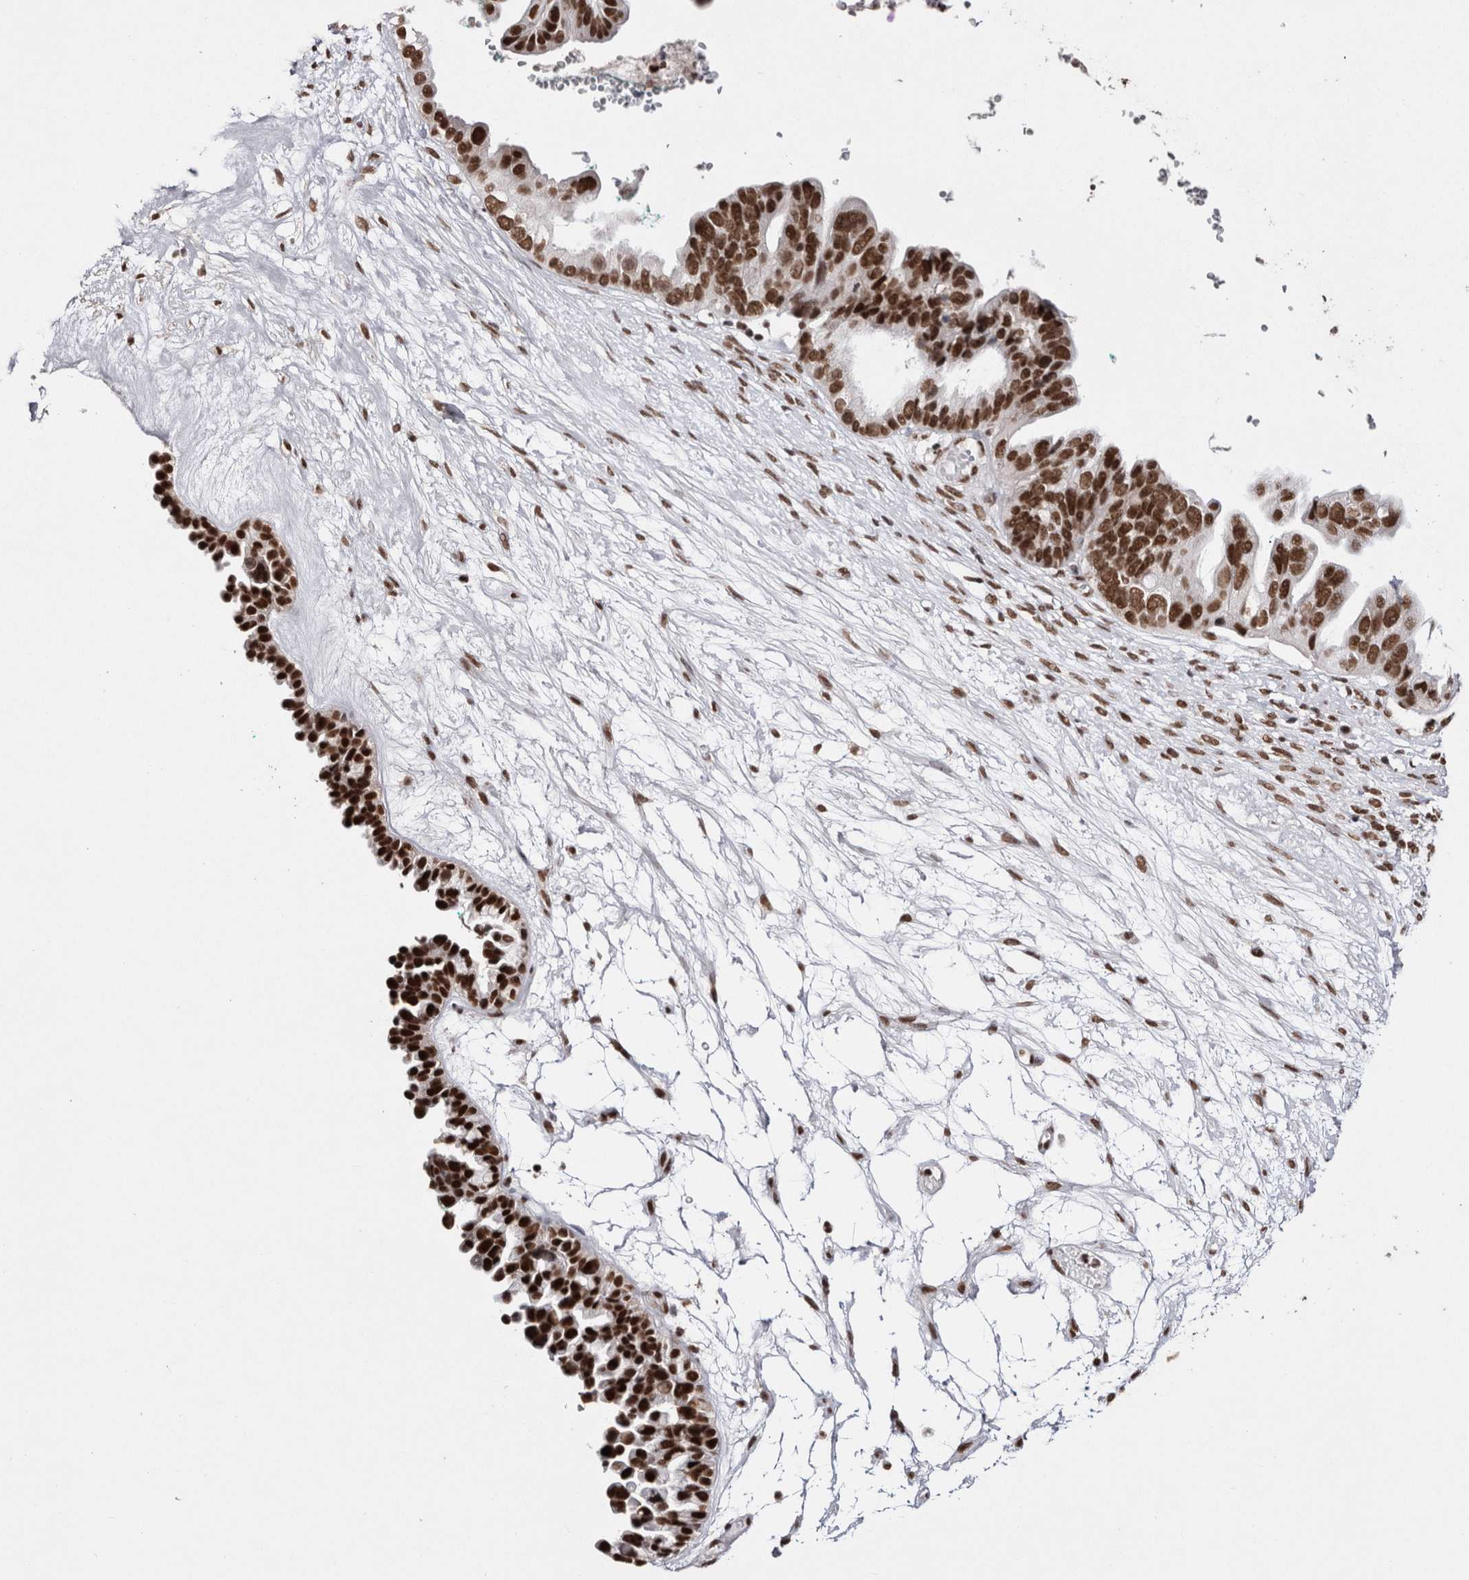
{"staining": {"intensity": "strong", "quantity": ">75%", "location": "nuclear"}, "tissue": "ovarian cancer", "cell_type": "Tumor cells", "image_type": "cancer", "snomed": [{"axis": "morphology", "description": "Cystadenocarcinoma, serous, NOS"}, {"axis": "topography", "description": "Ovary"}], "caption": "Serous cystadenocarcinoma (ovarian) stained with DAB immunohistochemistry displays high levels of strong nuclear positivity in about >75% of tumor cells.", "gene": "SMC1A", "patient": {"sex": "female", "age": 56}}